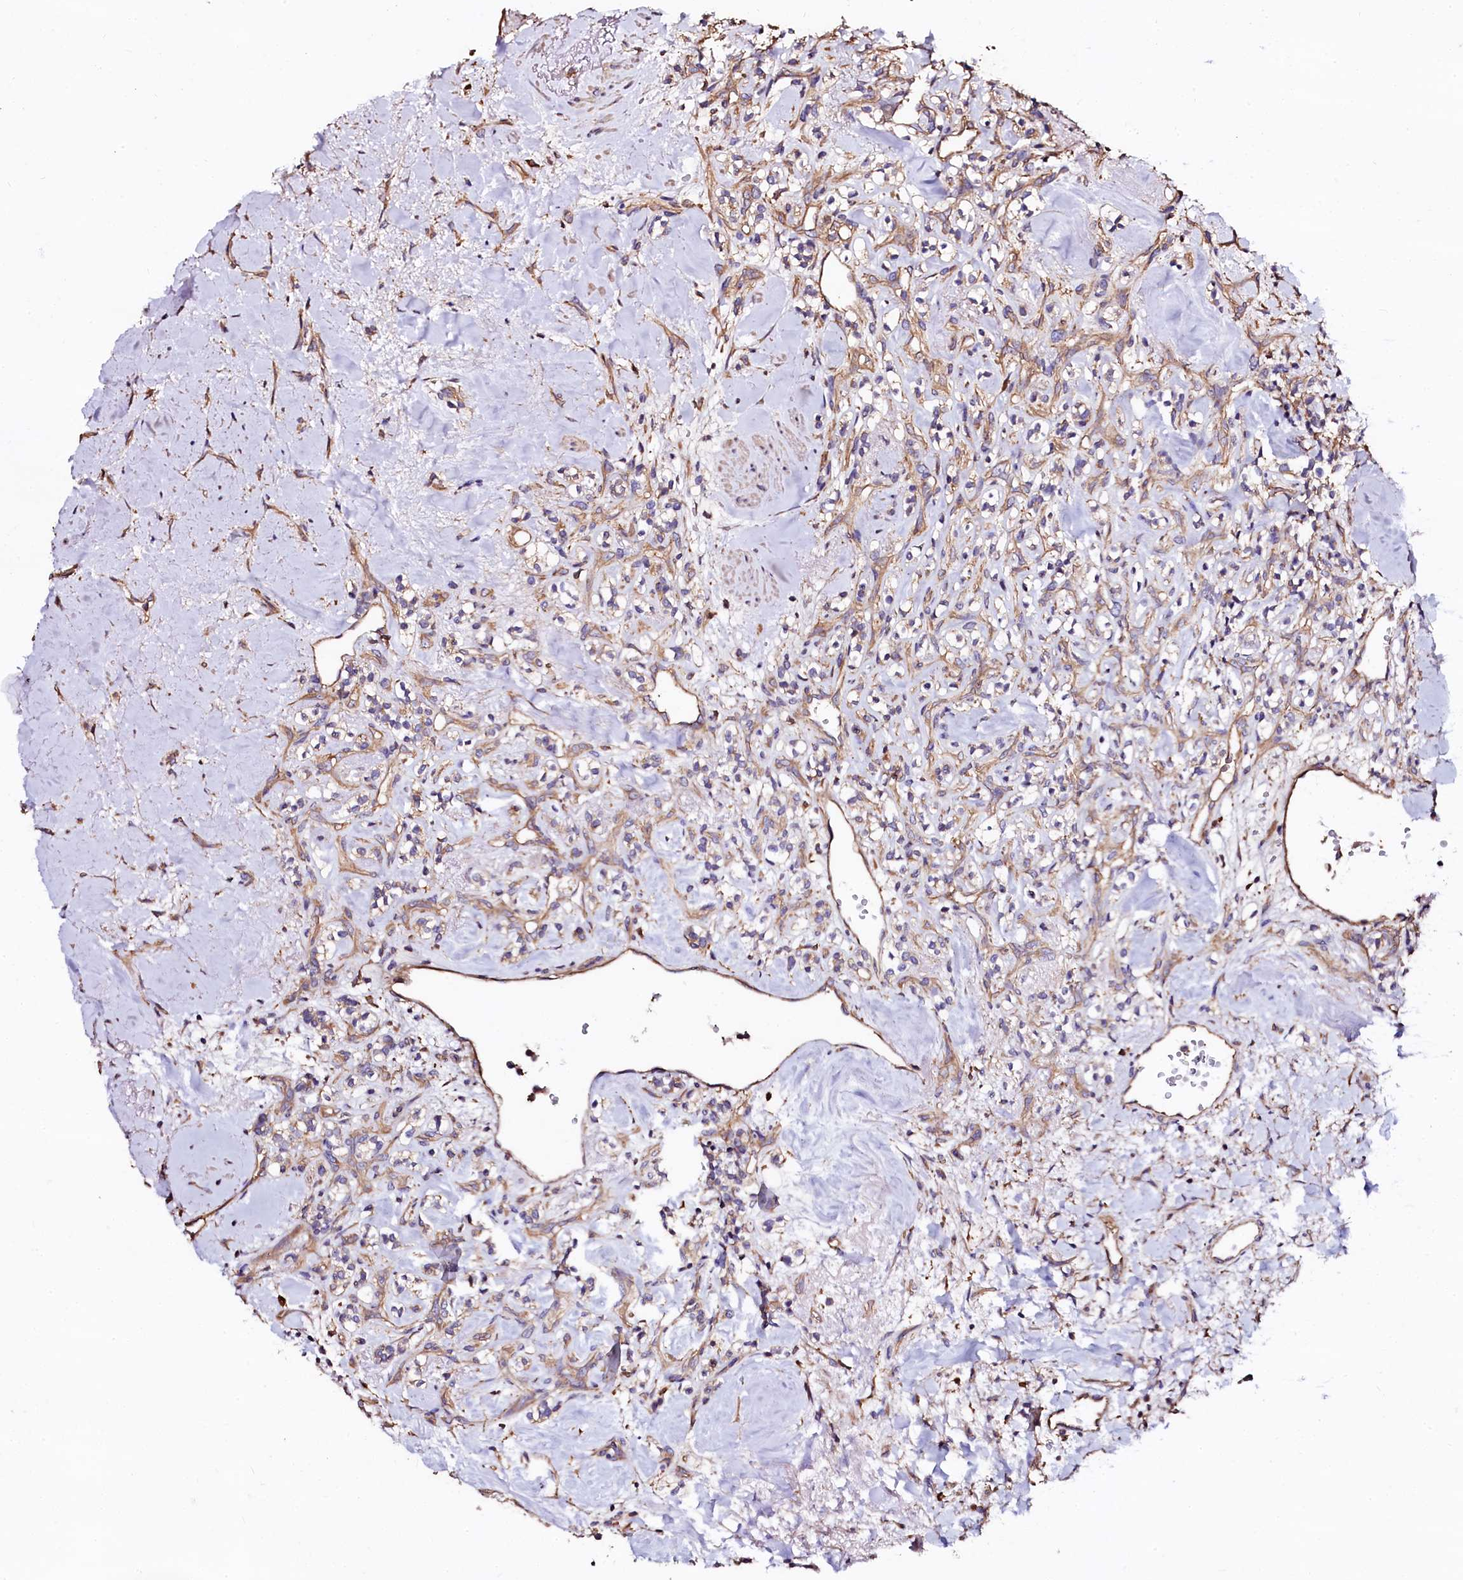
{"staining": {"intensity": "negative", "quantity": "none", "location": "none"}, "tissue": "renal cancer", "cell_type": "Tumor cells", "image_type": "cancer", "snomed": [{"axis": "morphology", "description": "Adenocarcinoma, NOS"}, {"axis": "topography", "description": "Kidney"}], "caption": "Tumor cells show no significant positivity in renal cancer.", "gene": "APPL2", "patient": {"sex": "male", "age": 77}}